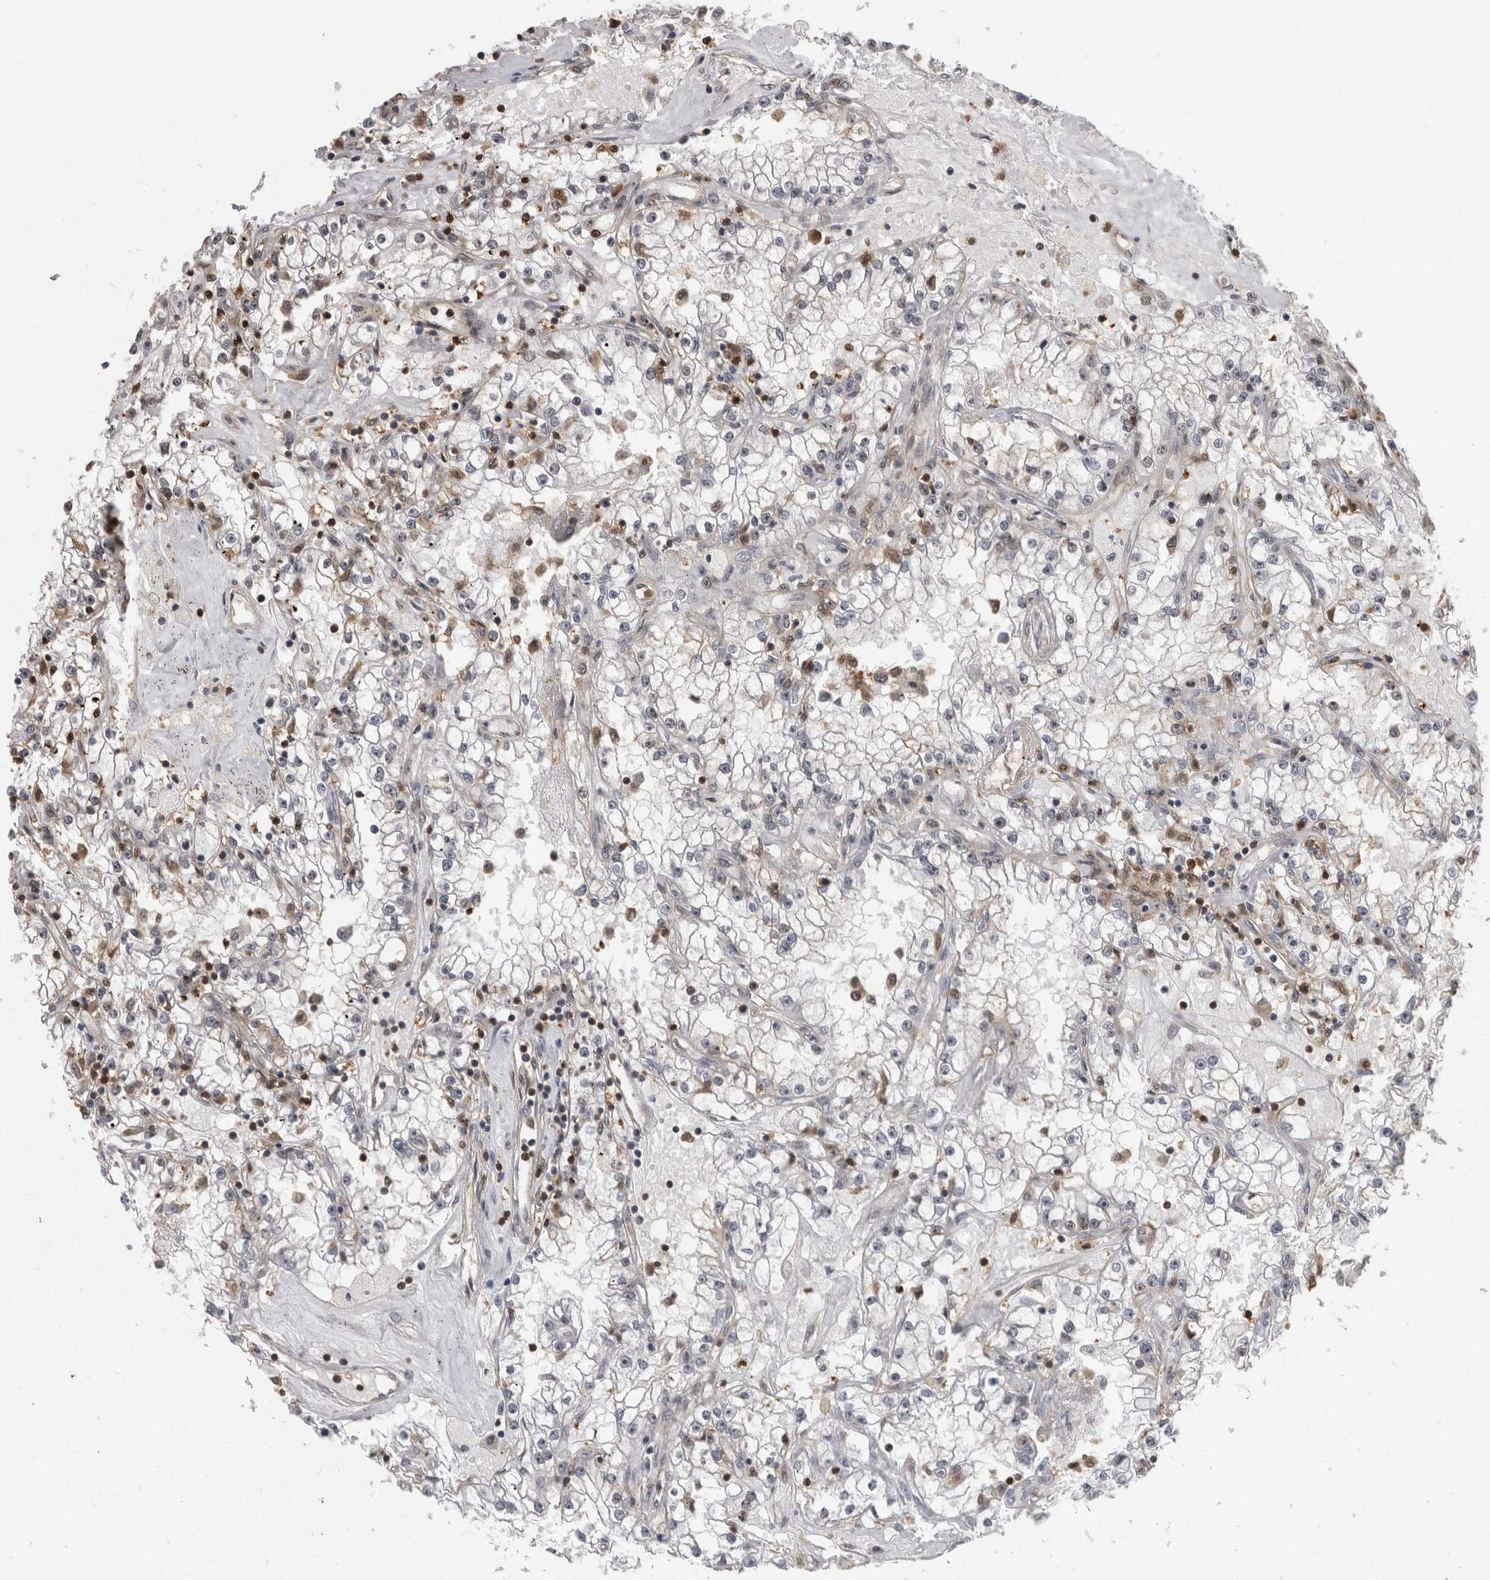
{"staining": {"intensity": "weak", "quantity": "<25%", "location": "nuclear"}, "tissue": "renal cancer", "cell_type": "Tumor cells", "image_type": "cancer", "snomed": [{"axis": "morphology", "description": "Adenocarcinoma, NOS"}, {"axis": "topography", "description": "Kidney"}], "caption": "IHC histopathology image of renal cancer stained for a protein (brown), which displays no positivity in tumor cells. Brightfield microscopy of immunohistochemistry (IHC) stained with DAB (brown) and hematoxylin (blue), captured at high magnification.", "gene": "TDRD7", "patient": {"sex": "male", "age": 56}}